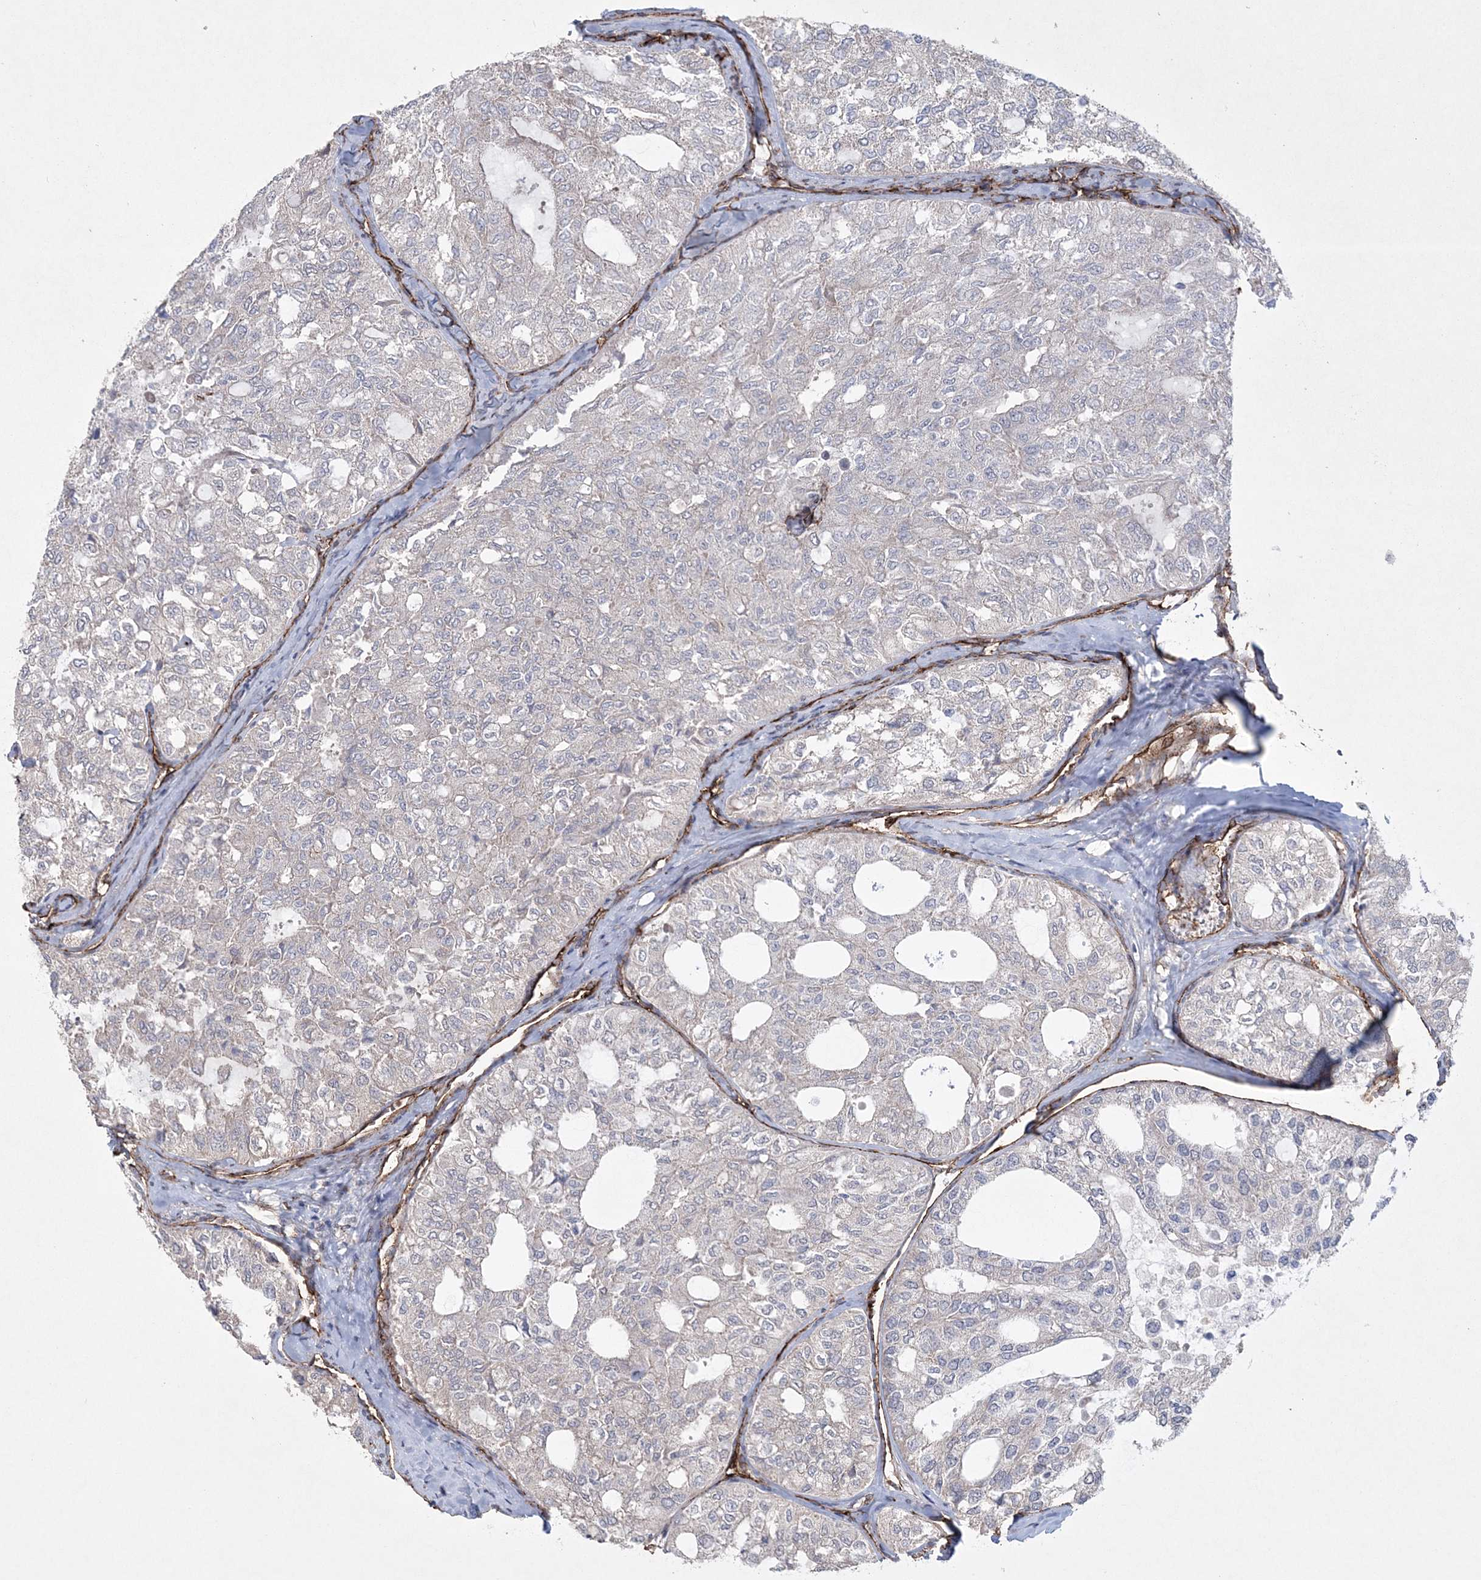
{"staining": {"intensity": "negative", "quantity": "none", "location": "none"}, "tissue": "thyroid cancer", "cell_type": "Tumor cells", "image_type": "cancer", "snomed": [{"axis": "morphology", "description": "Follicular adenoma carcinoma, NOS"}, {"axis": "topography", "description": "Thyroid gland"}], "caption": "A histopathology image of human thyroid follicular adenoma carcinoma is negative for staining in tumor cells.", "gene": "DPCD", "patient": {"sex": "male", "age": 75}}